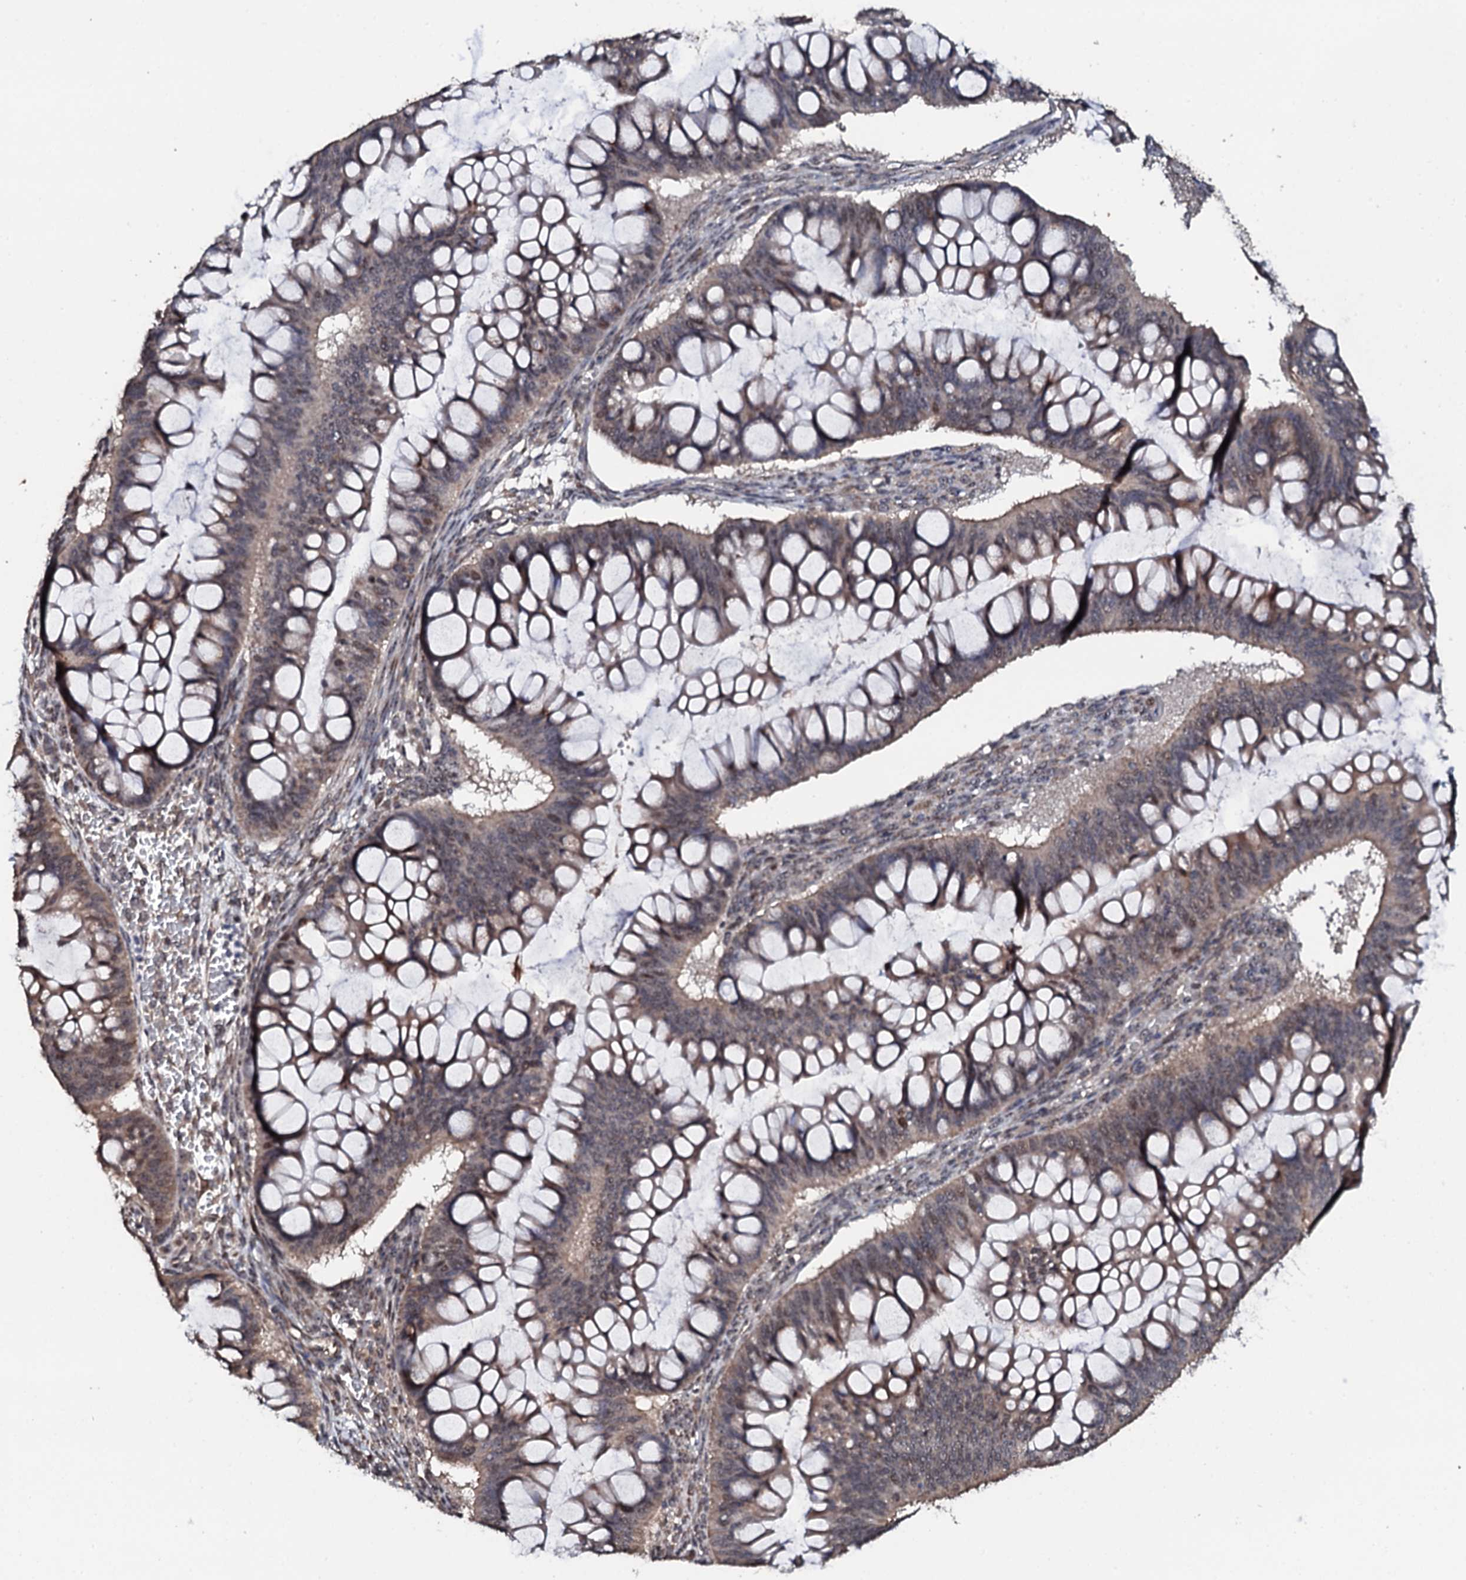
{"staining": {"intensity": "weak", "quantity": ">75%", "location": "cytoplasmic/membranous"}, "tissue": "ovarian cancer", "cell_type": "Tumor cells", "image_type": "cancer", "snomed": [{"axis": "morphology", "description": "Cystadenocarcinoma, mucinous, NOS"}, {"axis": "topography", "description": "Ovary"}], "caption": "Immunohistochemistry (IHC) histopathology image of human ovarian mucinous cystadenocarcinoma stained for a protein (brown), which displays low levels of weak cytoplasmic/membranous staining in about >75% of tumor cells.", "gene": "FAM111A", "patient": {"sex": "female", "age": 73}}